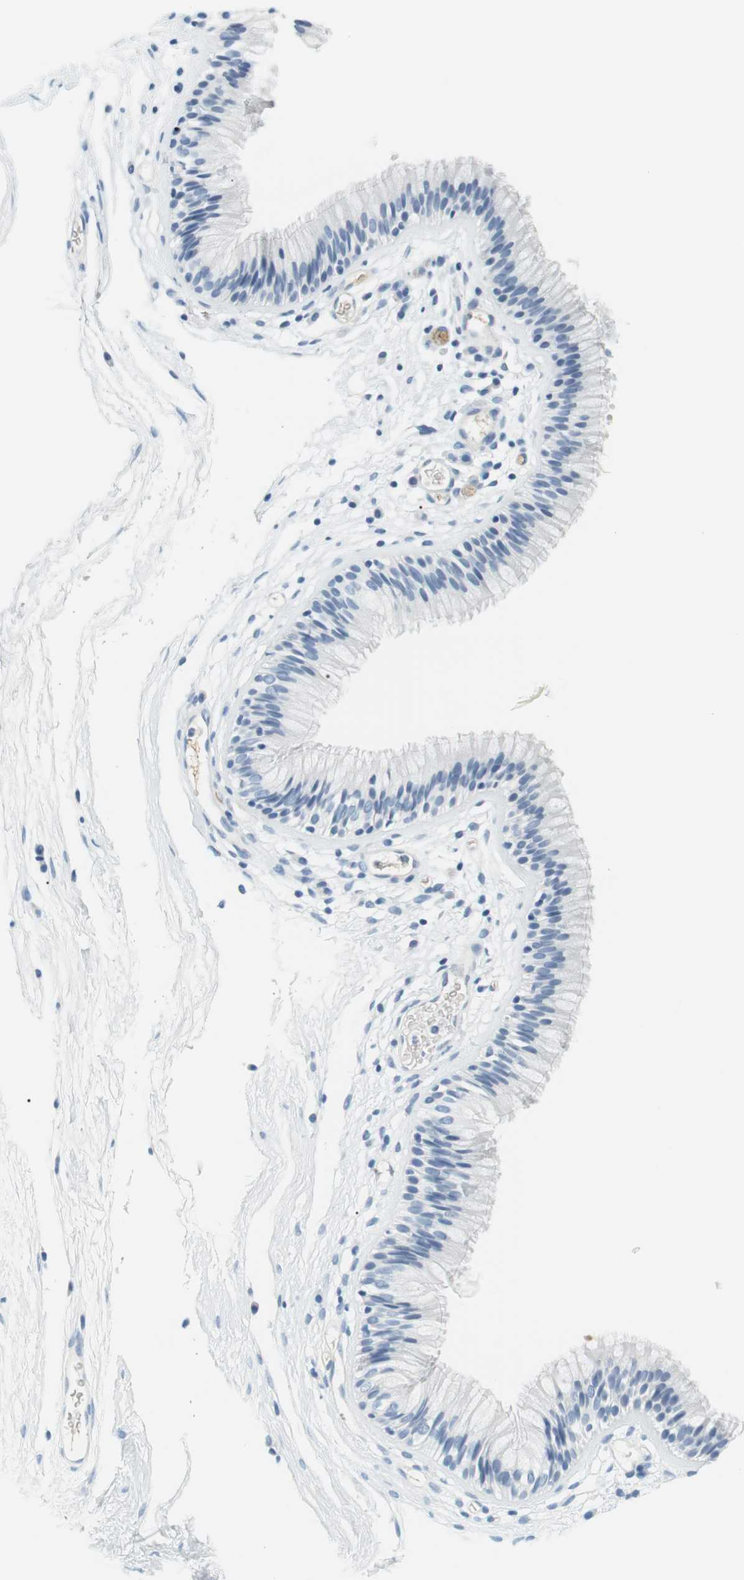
{"staining": {"intensity": "weak", "quantity": "<25%", "location": "cytoplasmic/membranous"}, "tissue": "nasopharynx", "cell_type": "Respiratory epithelial cells", "image_type": "normal", "snomed": [{"axis": "morphology", "description": "Normal tissue, NOS"}, {"axis": "morphology", "description": "Inflammation, NOS"}, {"axis": "topography", "description": "Nasopharynx"}], "caption": "Respiratory epithelial cells show no significant protein positivity in normal nasopharynx. The staining is performed using DAB (3,3'-diaminobenzidine) brown chromogen with nuclei counter-stained in using hematoxylin.", "gene": "APOB", "patient": {"sex": "male", "age": 48}}